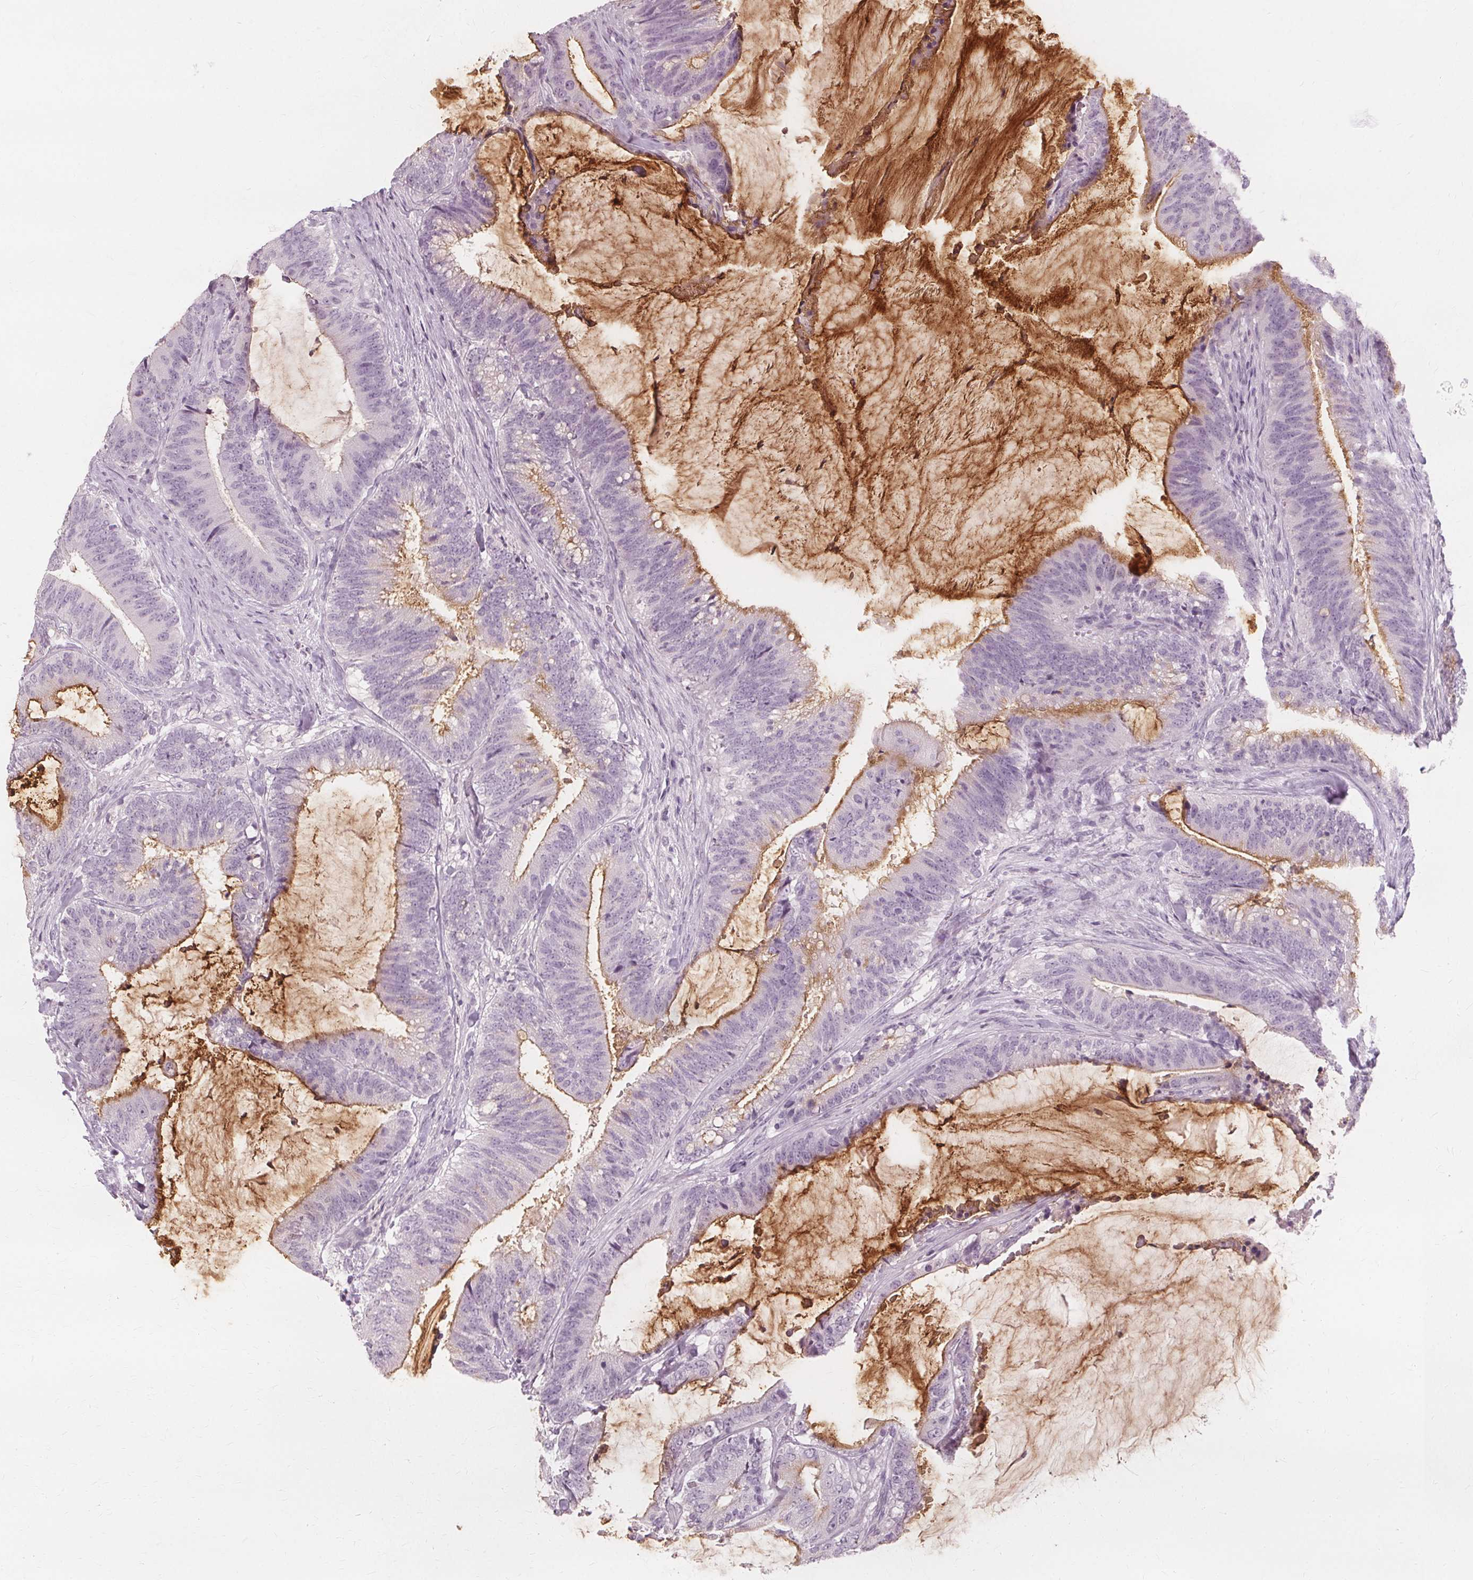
{"staining": {"intensity": "moderate", "quantity": "25%-75%", "location": "cytoplasmic/membranous"}, "tissue": "colorectal cancer", "cell_type": "Tumor cells", "image_type": "cancer", "snomed": [{"axis": "morphology", "description": "Adenocarcinoma, NOS"}, {"axis": "topography", "description": "Colon"}], "caption": "The micrograph shows staining of colorectal adenocarcinoma, revealing moderate cytoplasmic/membranous protein positivity (brown color) within tumor cells.", "gene": "MUC12", "patient": {"sex": "female", "age": 43}}